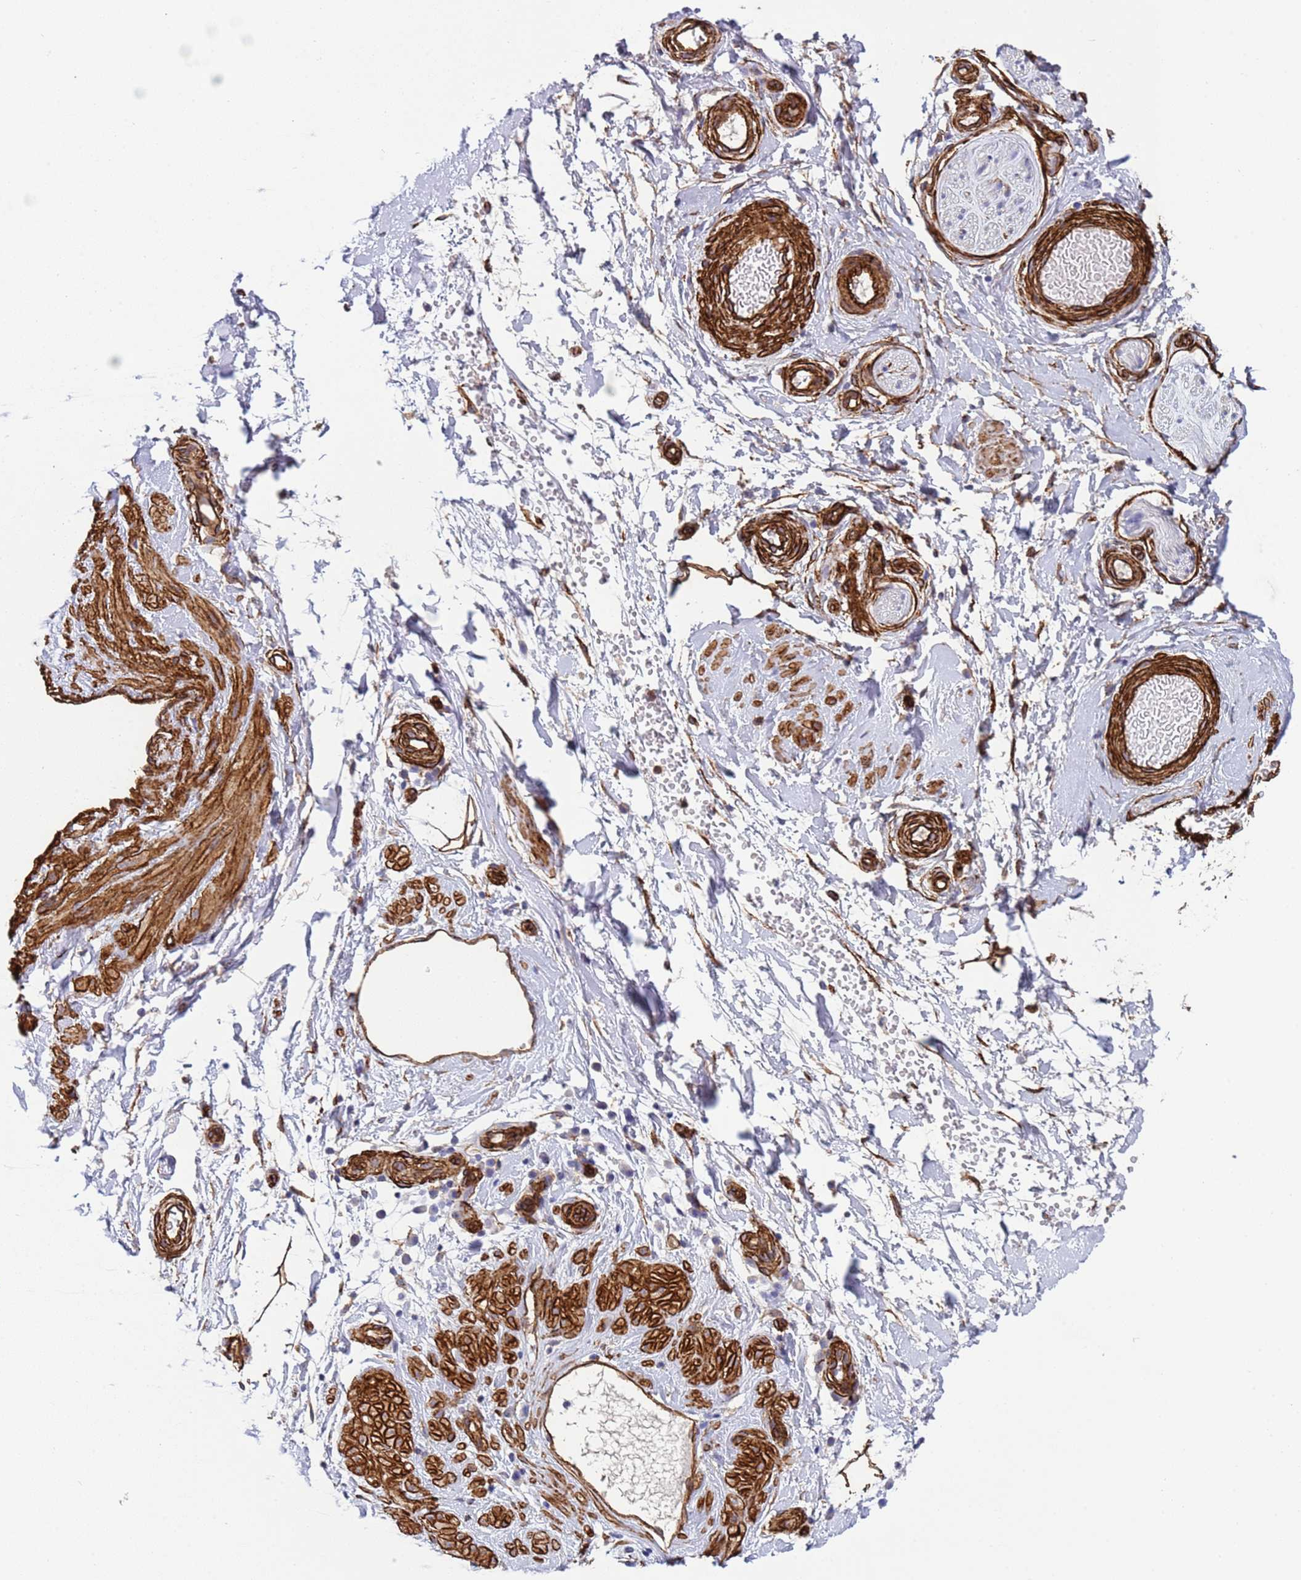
{"staining": {"intensity": "moderate", "quantity": ">75%", "location": "cytoplasmic/membranous"}, "tissue": "adipose tissue", "cell_type": "Adipocytes", "image_type": "normal", "snomed": [{"axis": "morphology", "description": "Normal tissue, NOS"}, {"axis": "topography", "description": "Soft tissue"}, {"axis": "topography", "description": "Adipose tissue"}, {"axis": "topography", "description": "Vascular tissue"}, {"axis": "topography", "description": "Peripheral nerve tissue"}], "caption": "Moderate cytoplasmic/membranous expression is present in approximately >75% of adipocytes in unremarkable adipose tissue. Using DAB (3,3'-diaminobenzidine) (brown) and hematoxylin (blue) stains, captured at high magnification using brightfield microscopy.", "gene": "GASK1A", "patient": {"sex": "male", "age": 74}}